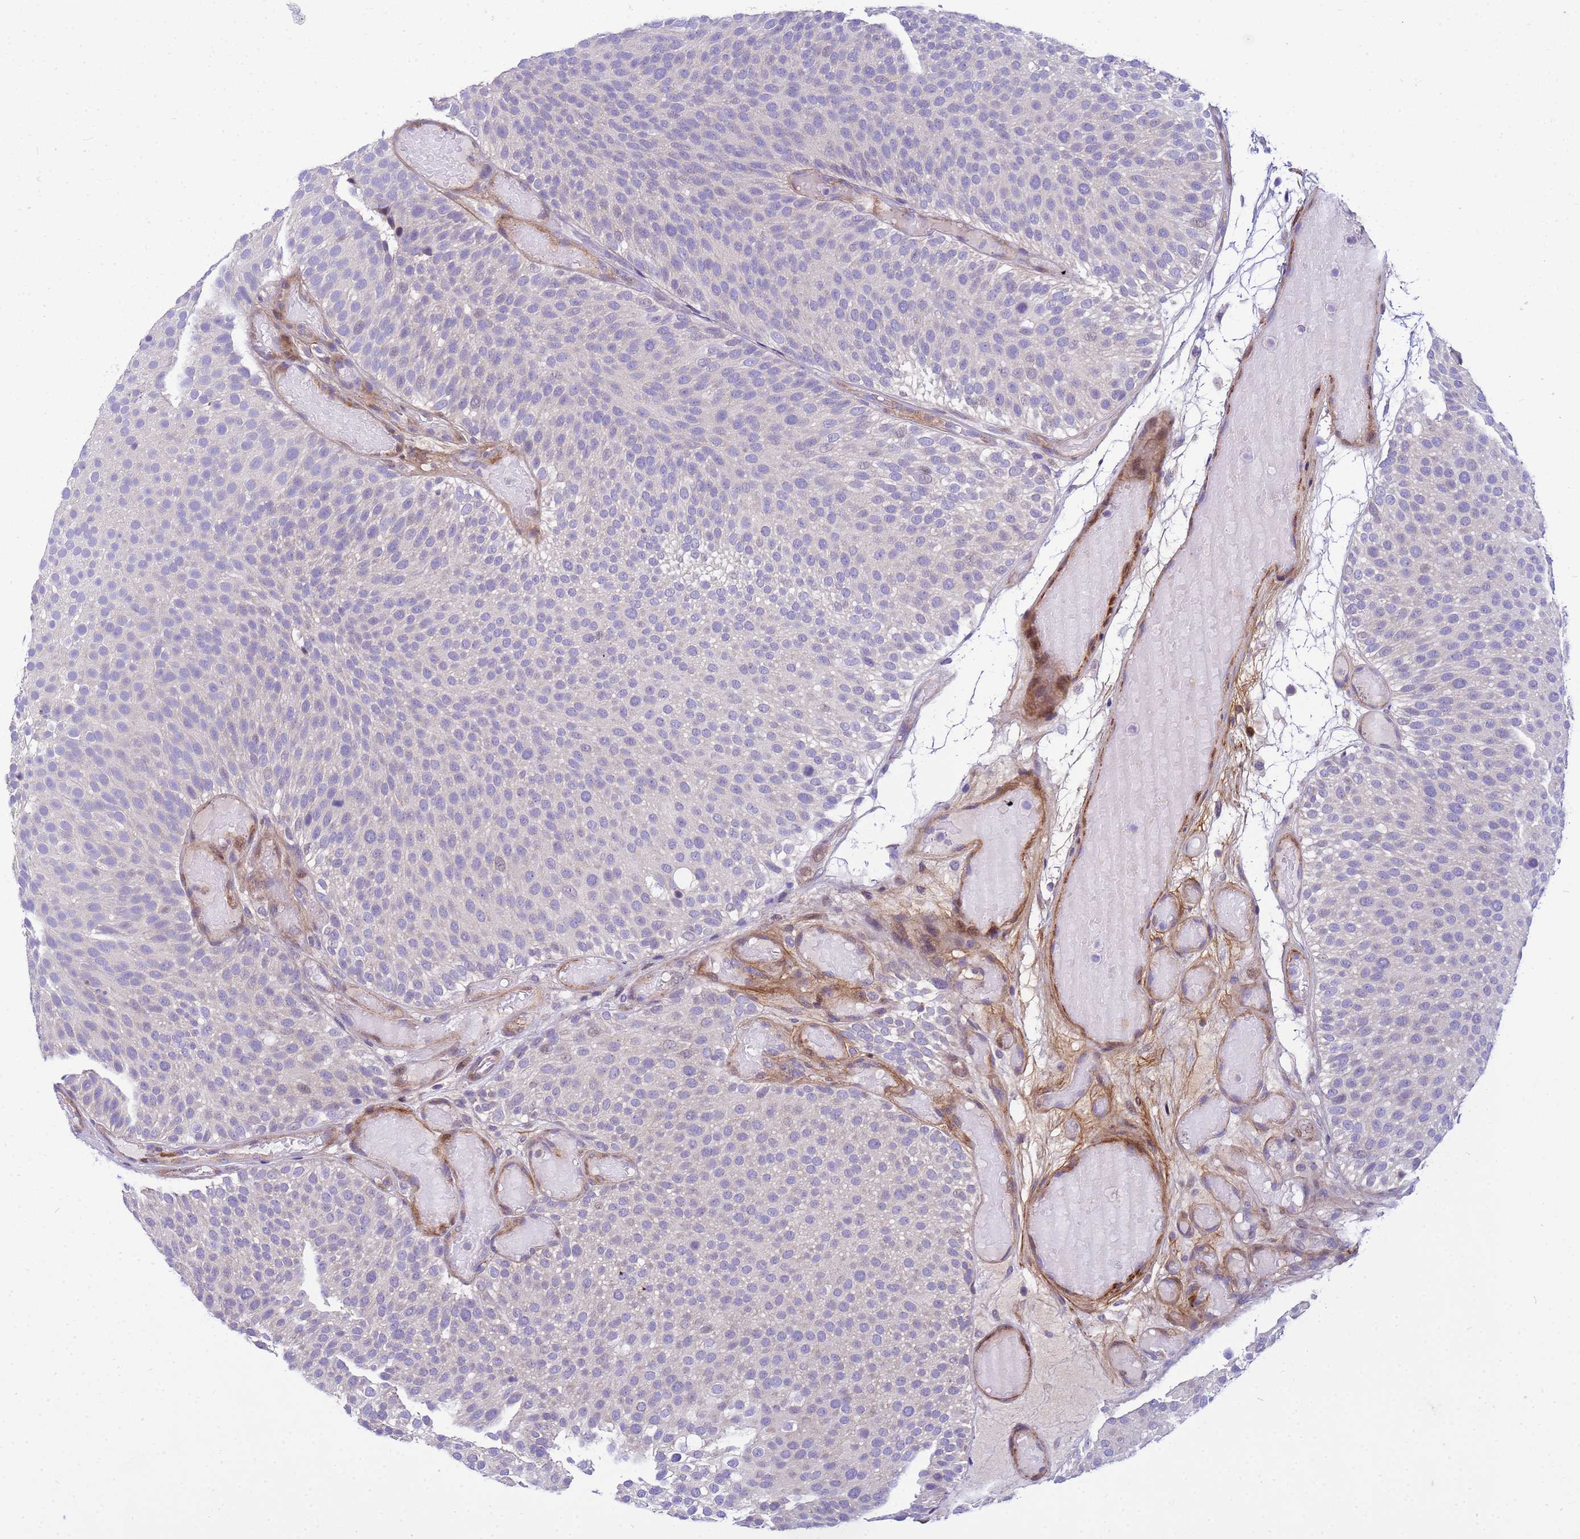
{"staining": {"intensity": "negative", "quantity": "none", "location": "none"}, "tissue": "urothelial cancer", "cell_type": "Tumor cells", "image_type": "cancer", "snomed": [{"axis": "morphology", "description": "Urothelial carcinoma, Low grade"}, {"axis": "topography", "description": "Urinary bladder"}], "caption": "Histopathology image shows no protein positivity in tumor cells of urothelial carcinoma (low-grade) tissue.", "gene": "P2RX7", "patient": {"sex": "male", "age": 78}}